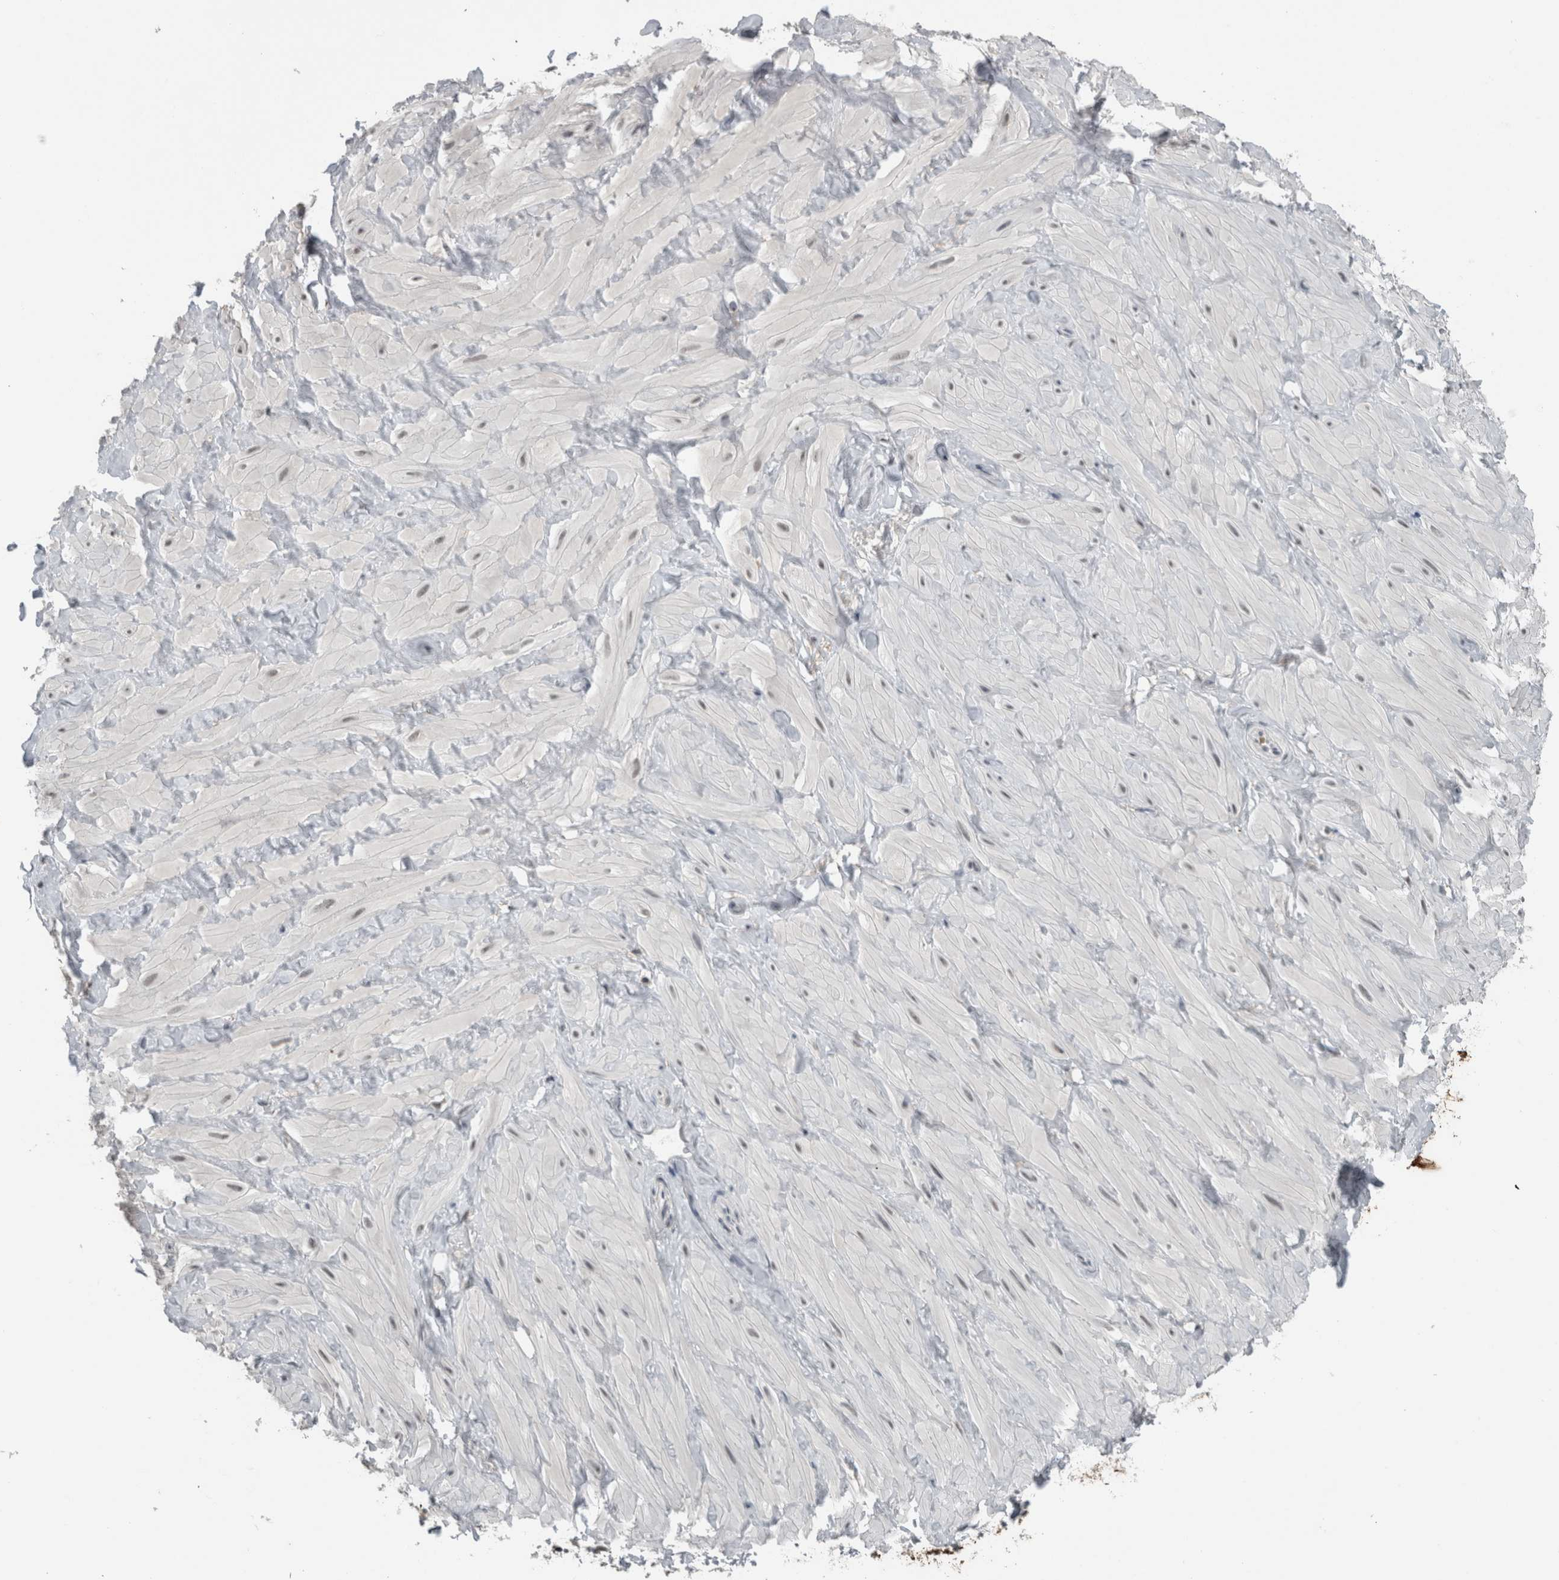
{"staining": {"intensity": "negative", "quantity": "none", "location": "none"}, "tissue": "adipose tissue", "cell_type": "Adipocytes", "image_type": "normal", "snomed": [{"axis": "morphology", "description": "Normal tissue, NOS"}, {"axis": "topography", "description": "Adipose tissue"}, {"axis": "topography", "description": "Vascular tissue"}, {"axis": "topography", "description": "Peripheral nerve tissue"}], "caption": "The IHC photomicrograph has no significant positivity in adipocytes of adipose tissue. The staining was performed using DAB (3,3'-diaminobenzidine) to visualize the protein expression in brown, while the nuclei were stained in blue with hematoxylin (Magnification: 20x).", "gene": "ACSF2", "patient": {"sex": "male", "age": 25}}